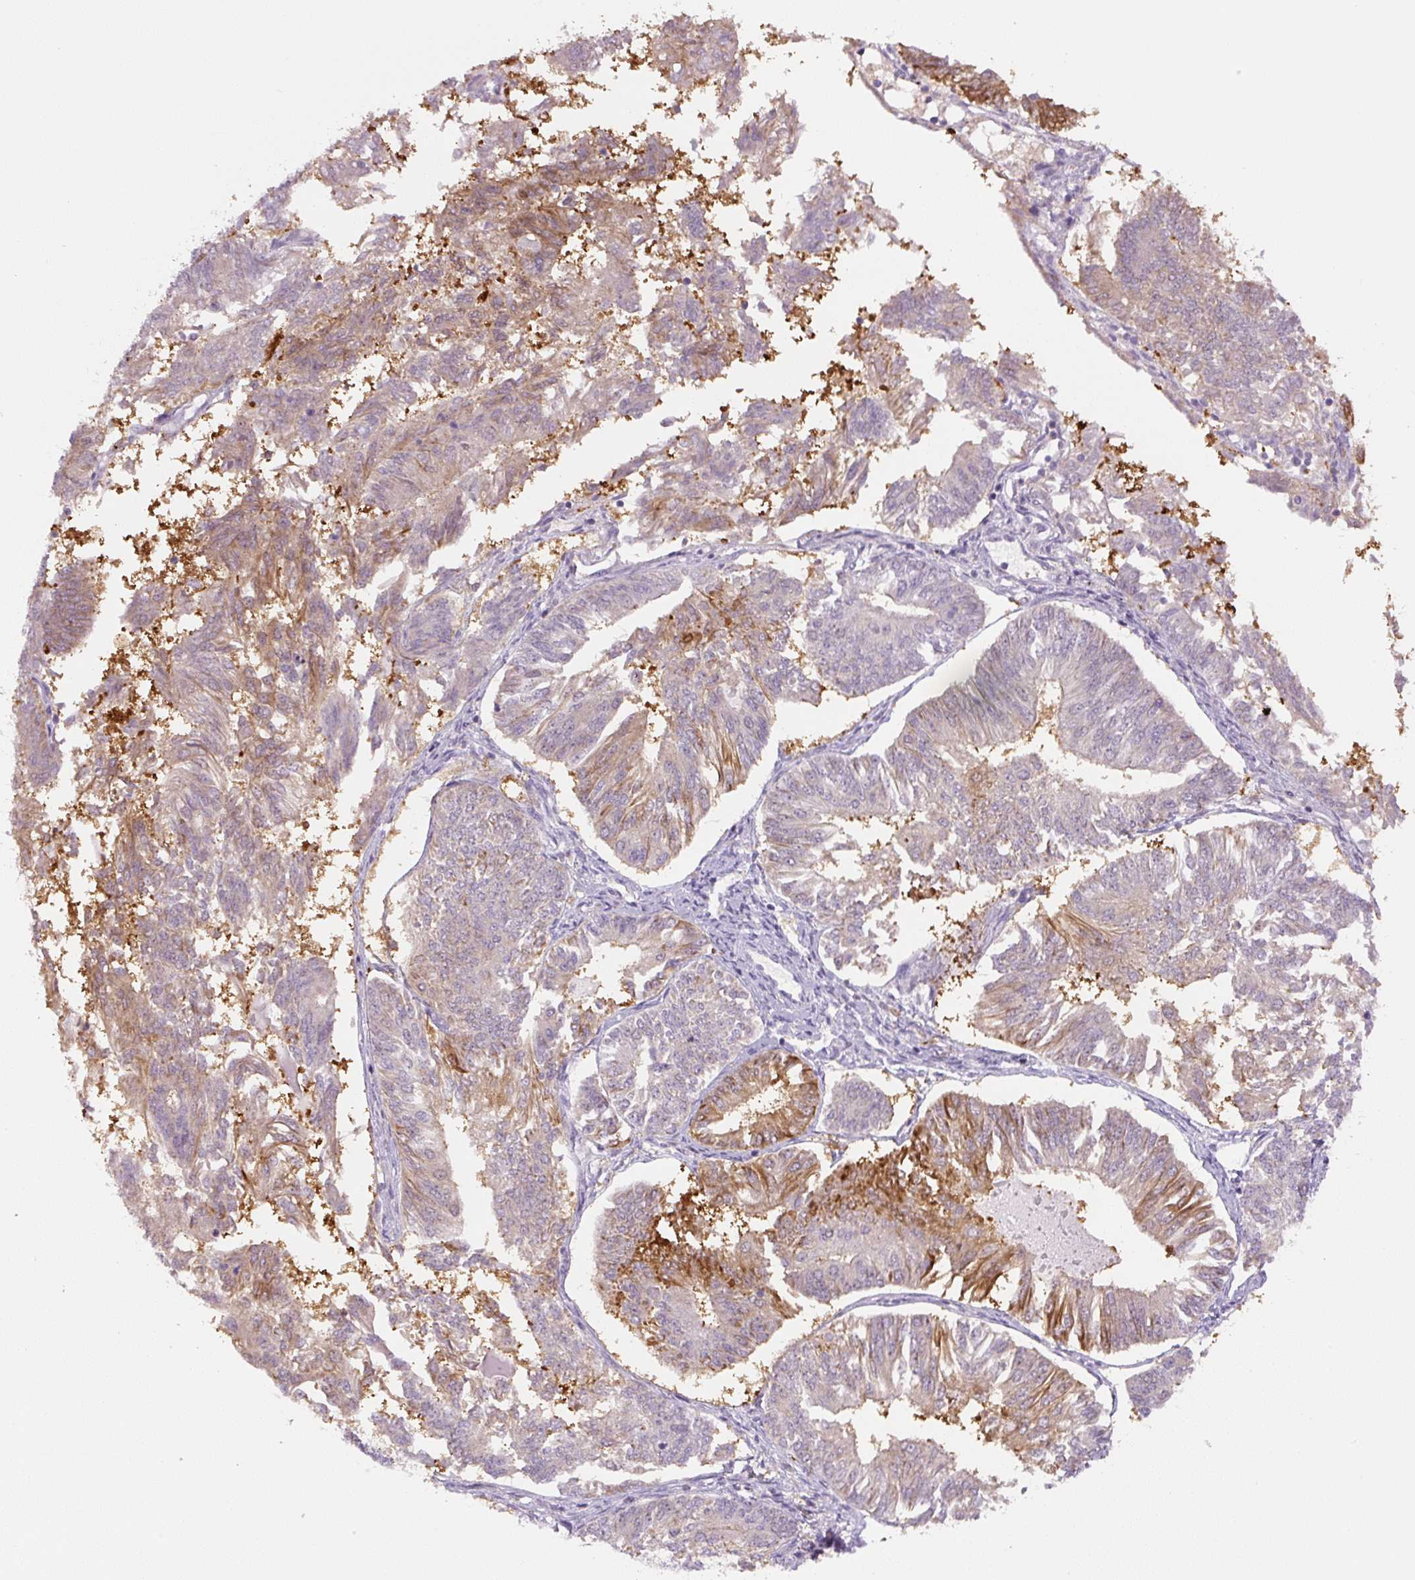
{"staining": {"intensity": "moderate", "quantity": "<25%", "location": "cytoplasmic/membranous"}, "tissue": "endometrial cancer", "cell_type": "Tumor cells", "image_type": "cancer", "snomed": [{"axis": "morphology", "description": "Adenocarcinoma, NOS"}, {"axis": "topography", "description": "Endometrium"}], "caption": "Human endometrial cancer (adenocarcinoma) stained with a brown dye reveals moderate cytoplasmic/membranous positive staining in about <25% of tumor cells.", "gene": "SPSB2", "patient": {"sex": "female", "age": 58}}